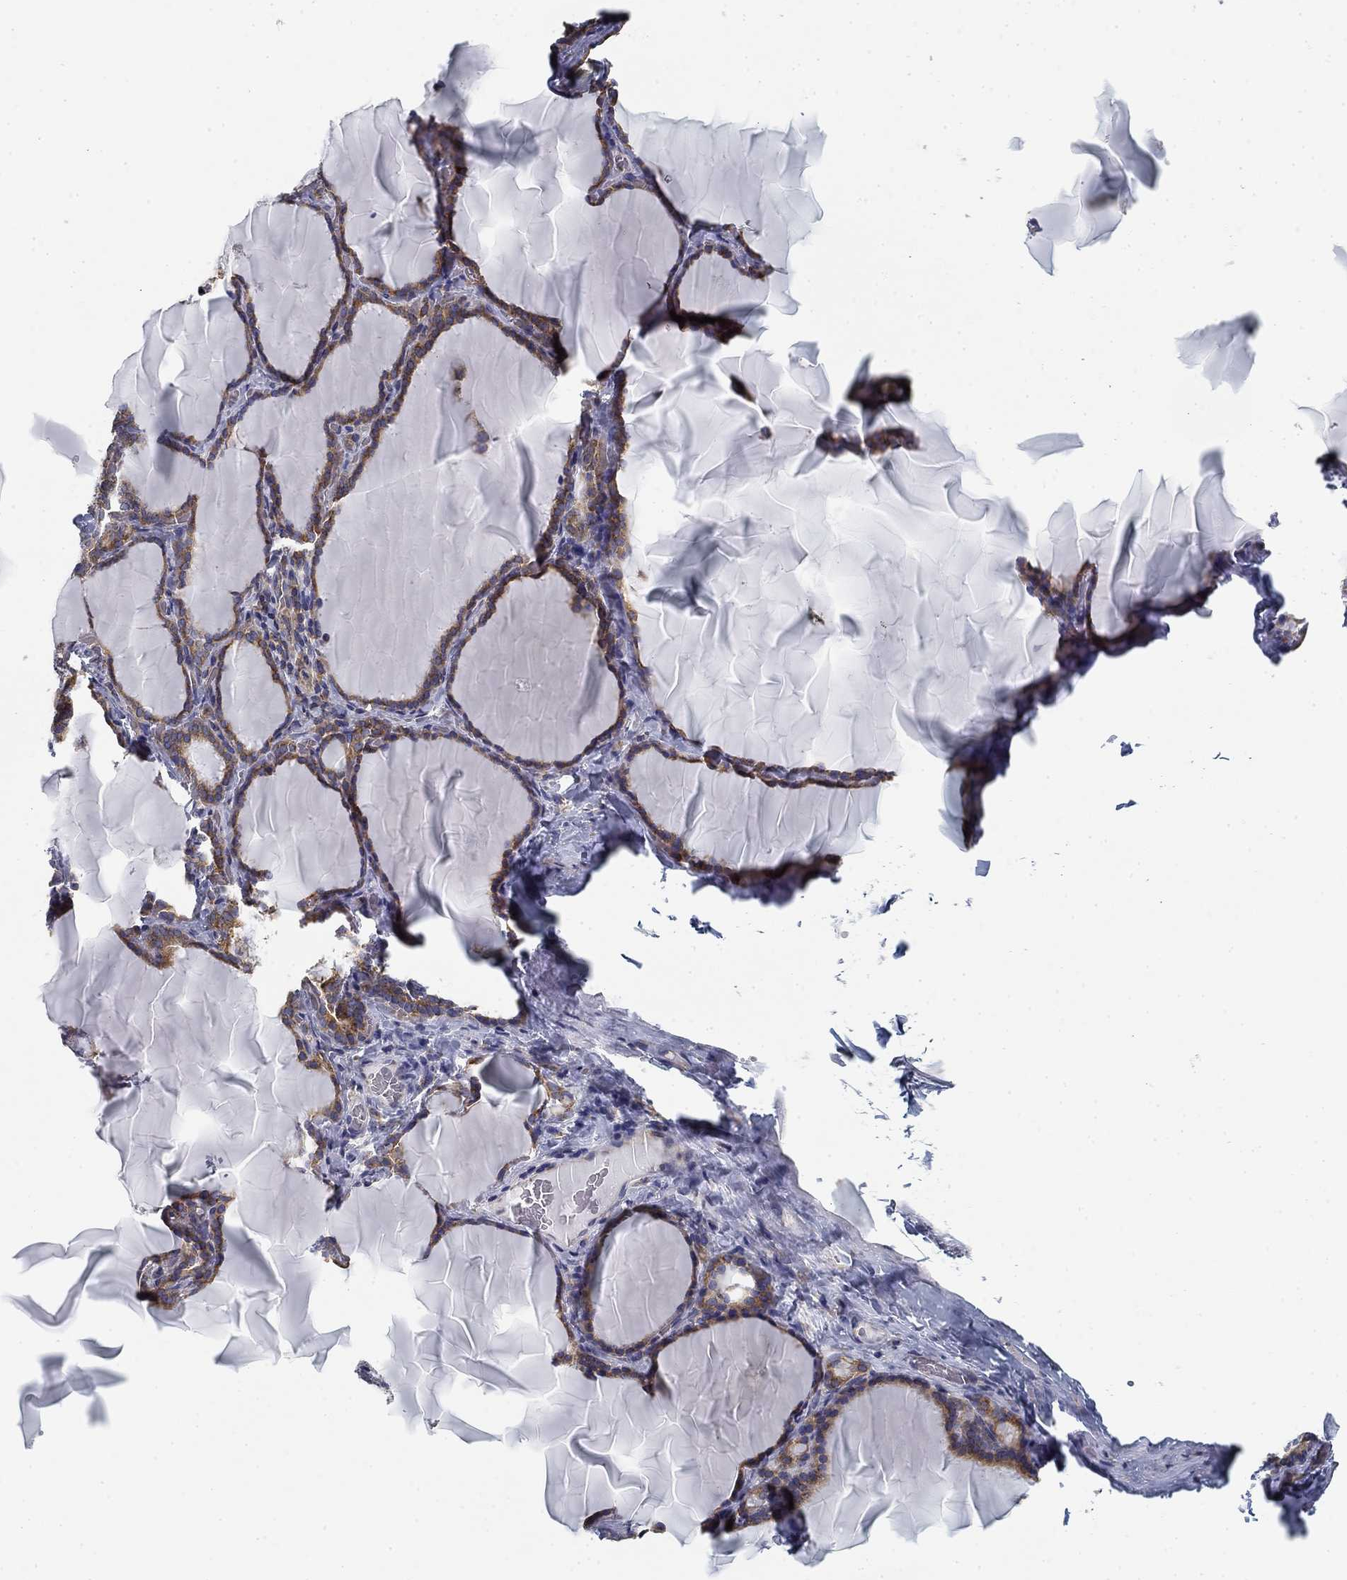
{"staining": {"intensity": "moderate", "quantity": ">75%", "location": "cytoplasmic/membranous"}, "tissue": "thyroid gland", "cell_type": "Glandular cells", "image_type": "normal", "snomed": [{"axis": "morphology", "description": "Normal tissue, NOS"}, {"axis": "morphology", "description": "Hyperplasia, NOS"}, {"axis": "topography", "description": "Thyroid gland"}], "caption": "Protein staining by IHC demonstrates moderate cytoplasmic/membranous expression in approximately >75% of glandular cells in benign thyroid gland. (DAB (3,3'-diaminobenzidine) = brown stain, brightfield microscopy at high magnification).", "gene": "FXR1", "patient": {"sex": "female", "age": 27}}